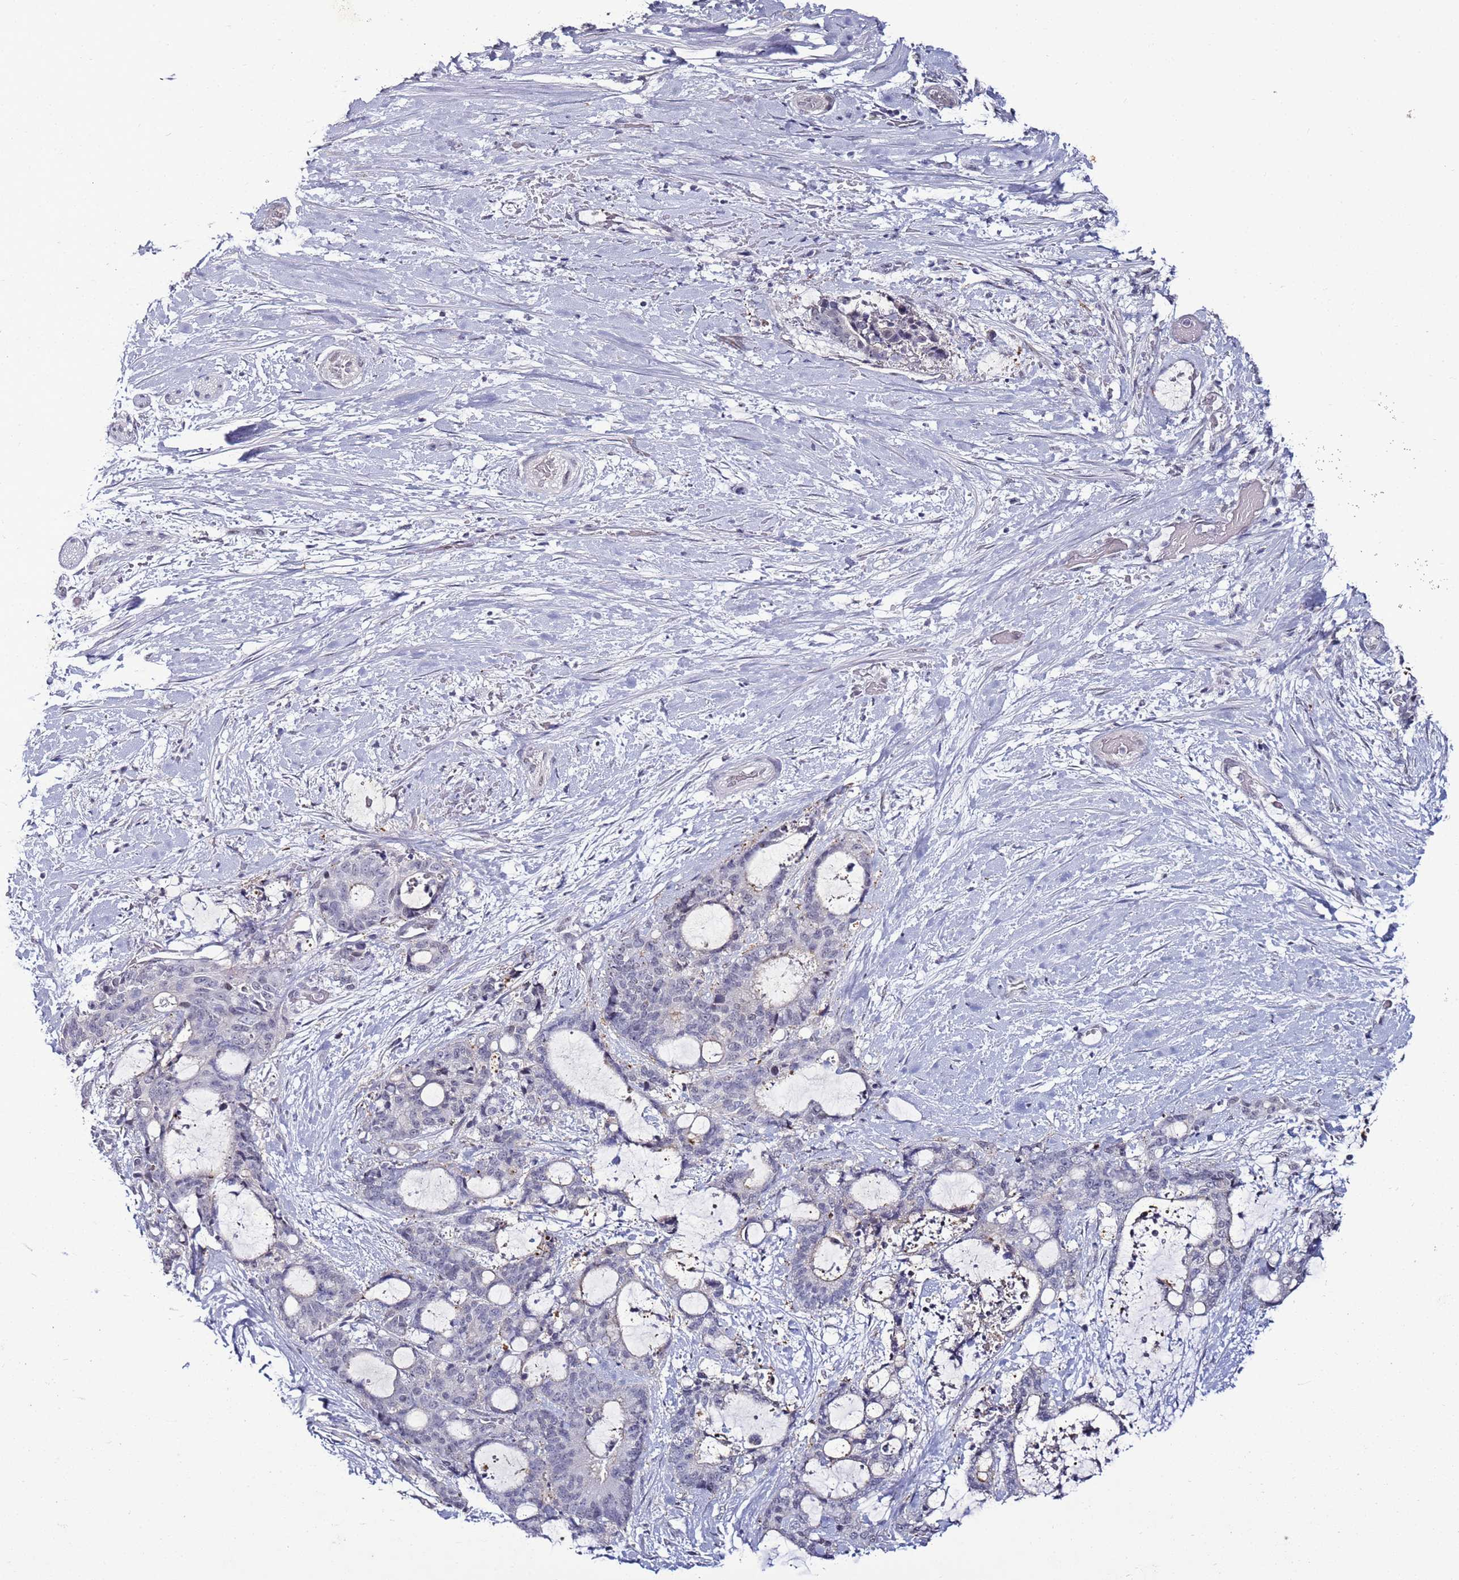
{"staining": {"intensity": "negative", "quantity": "none", "location": "none"}, "tissue": "liver cancer", "cell_type": "Tumor cells", "image_type": "cancer", "snomed": [{"axis": "morphology", "description": "Normal tissue, NOS"}, {"axis": "morphology", "description": "Cholangiocarcinoma"}, {"axis": "topography", "description": "Liver"}, {"axis": "topography", "description": "Peripheral nerve tissue"}], "caption": "The histopathology image demonstrates no significant expression in tumor cells of liver cancer.", "gene": "PSMA7", "patient": {"sex": "female", "age": 73}}